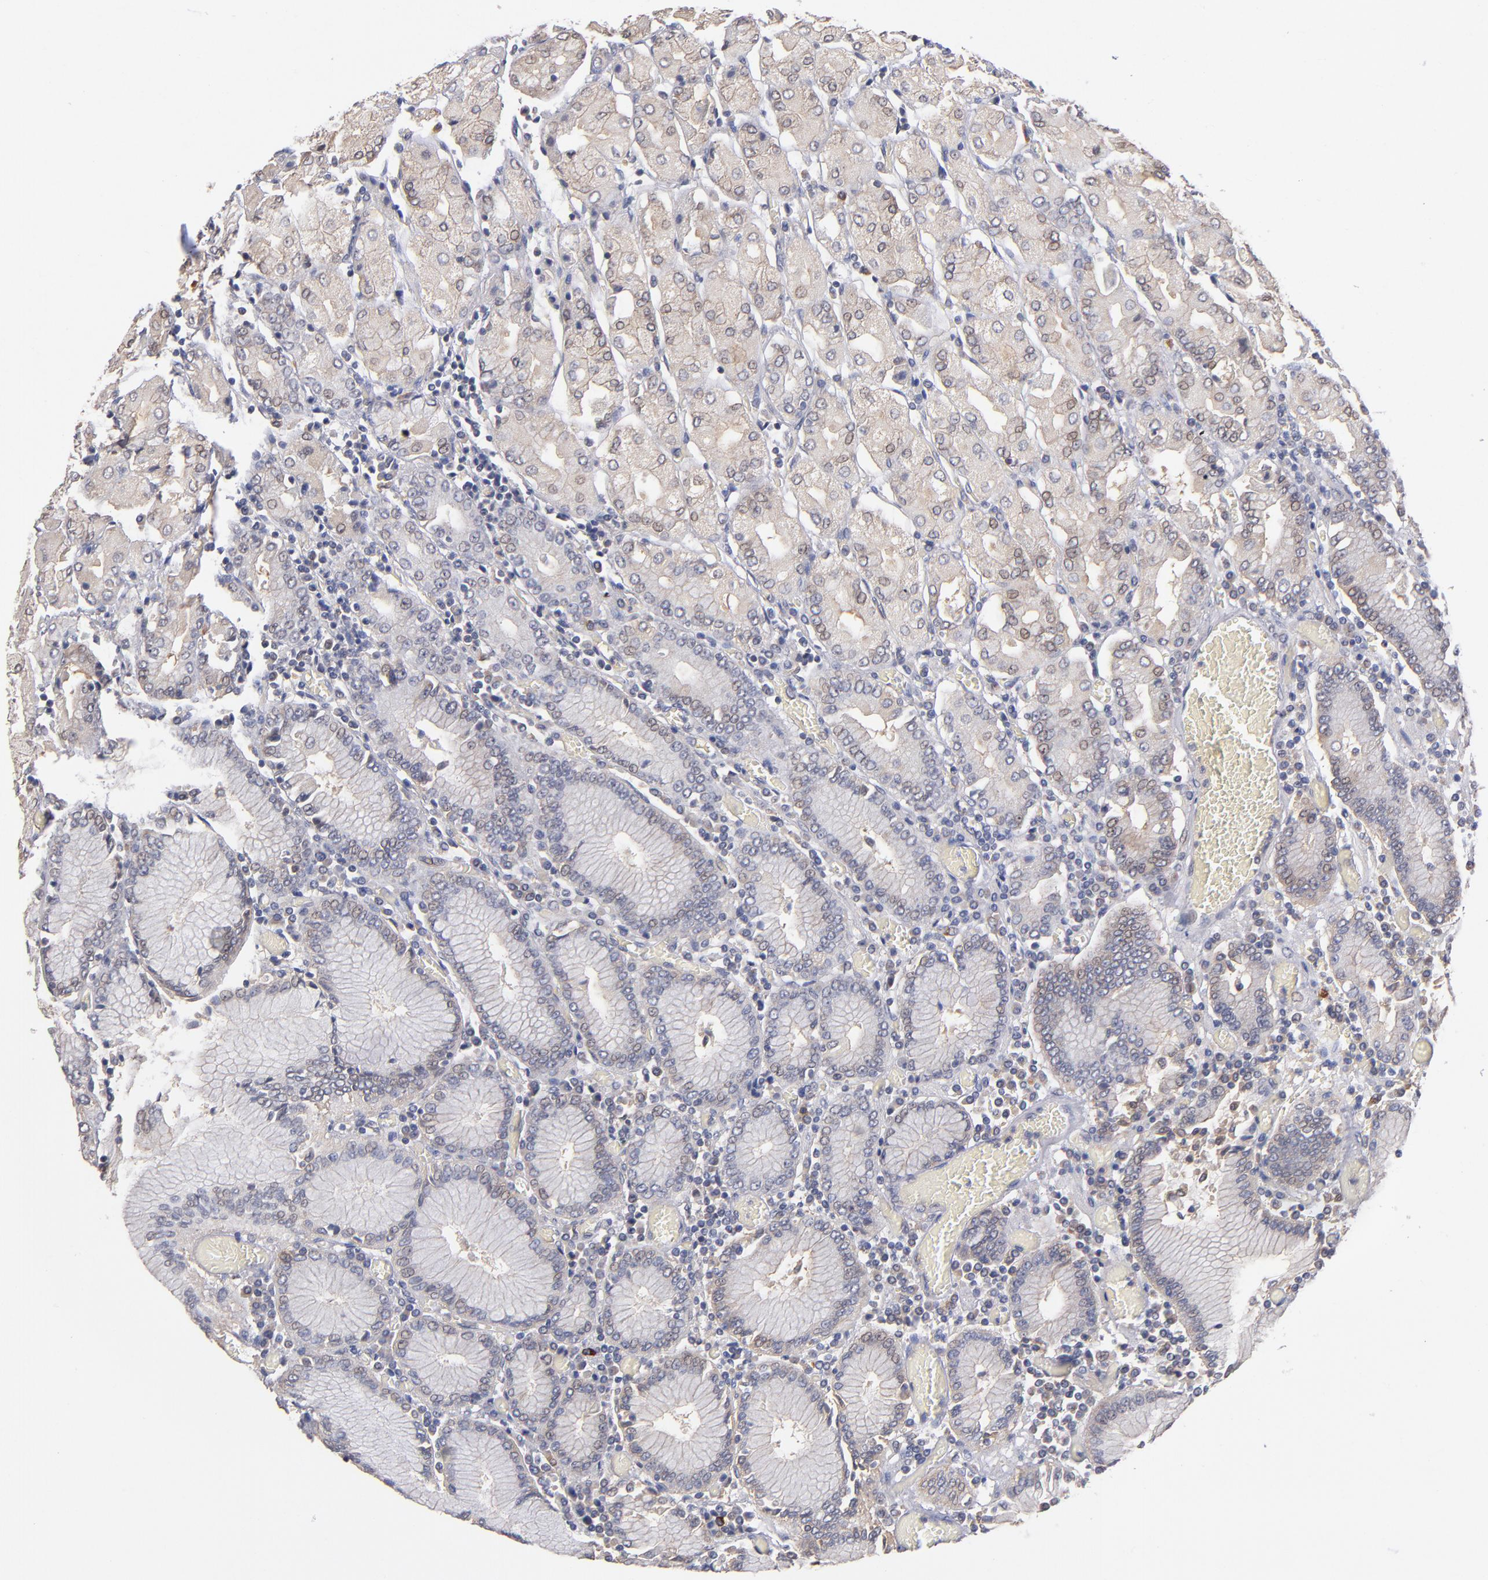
{"staining": {"intensity": "moderate", "quantity": "25%-75%", "location": "cytoplasmic/membranous"}, "tissue": "stomach", "cell_type": "Glandular cells", "image_type": "normal", "snomed": [{"axis": "morphology", "description": "Normal tissue, NOS"}, {"axis": "topography", "description": "Stomach, upper"}], "caption": "IHC of benign stomach displays medium levels of moderate cytoplasmic/membranous positivity in about 25%-75% of glandular cells.", "gene": "GMFB", "patient": {"sex": "male", "age": 78}}